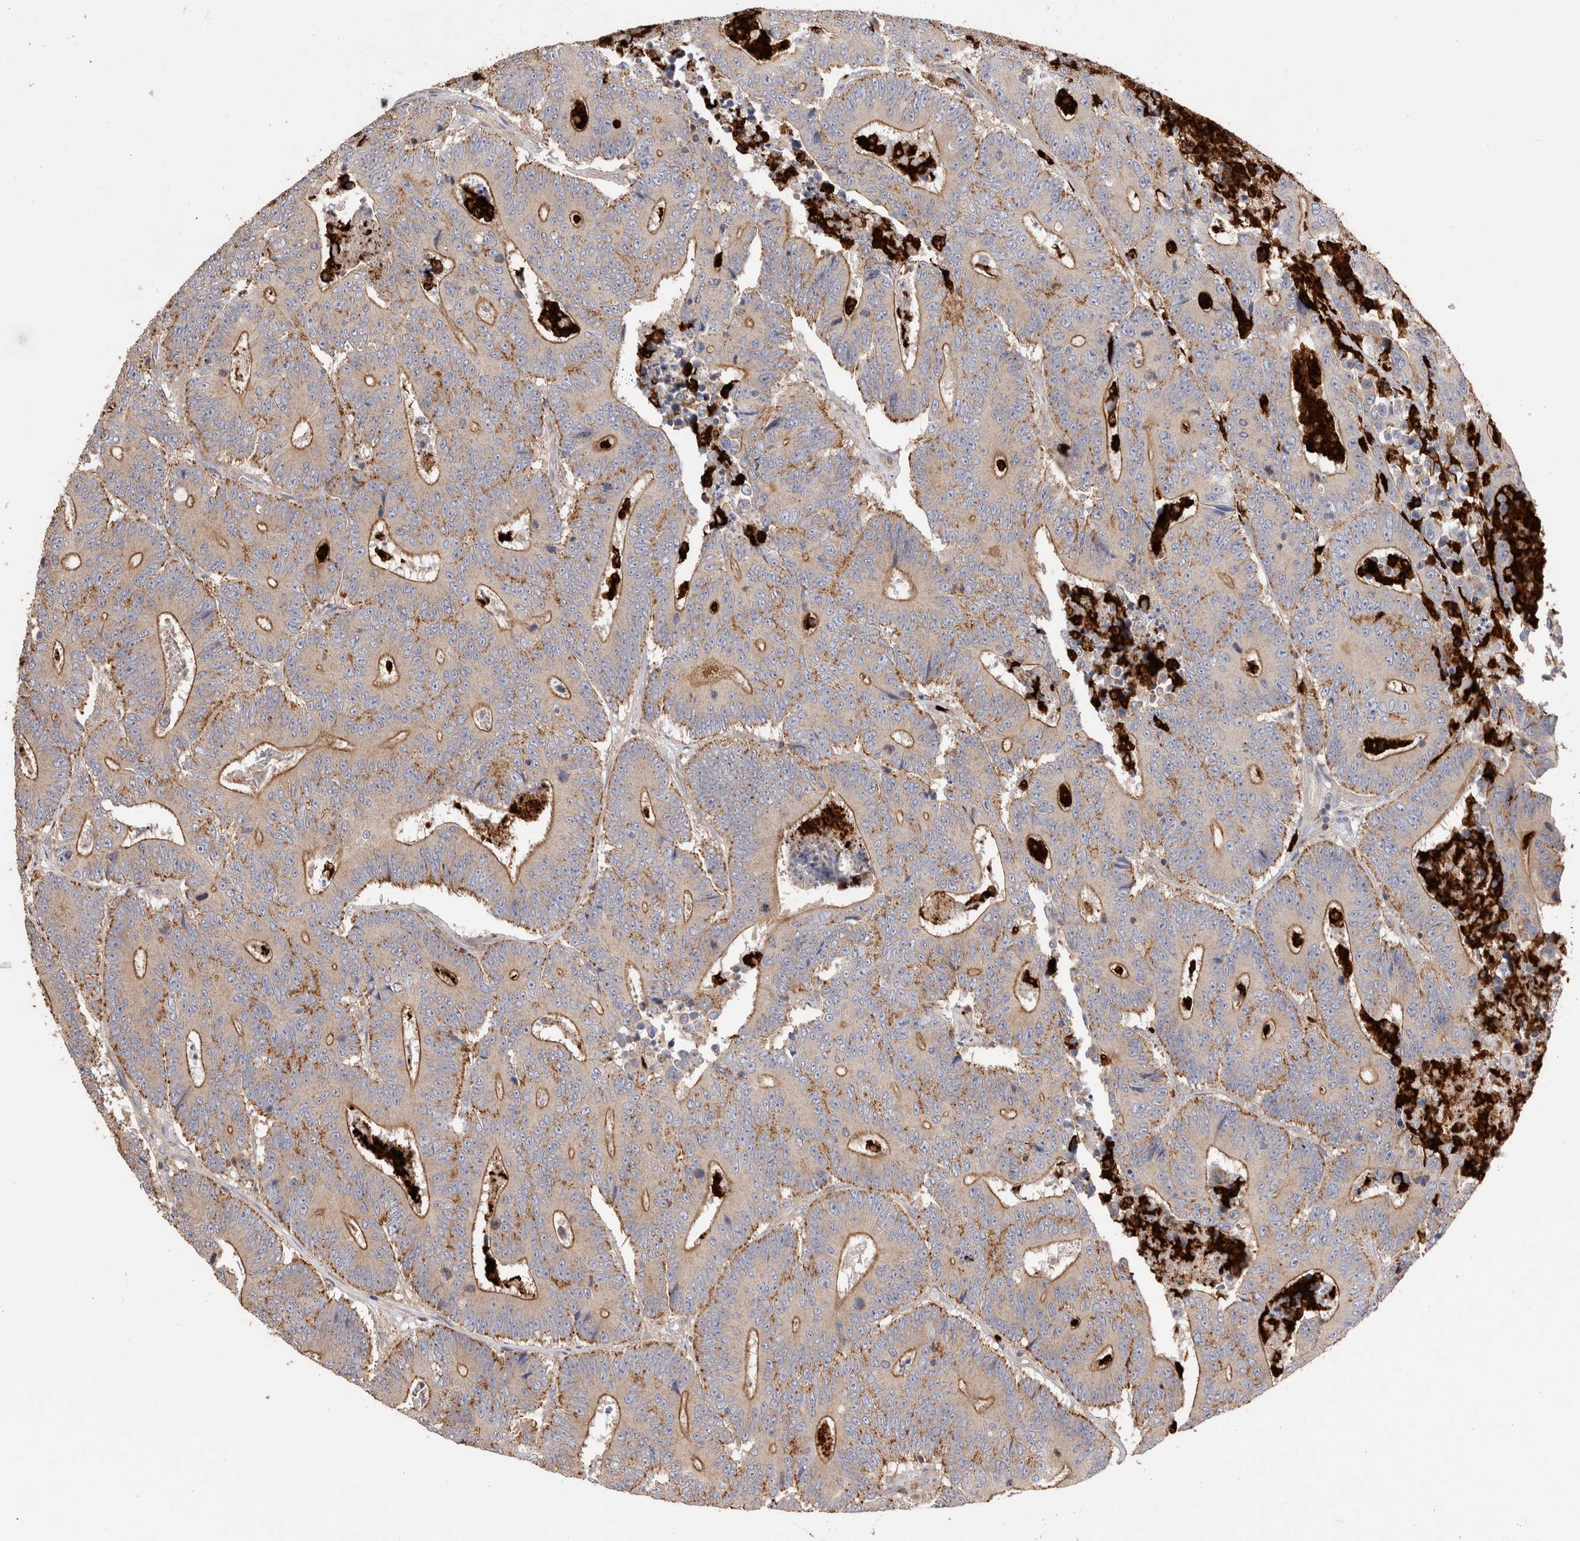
{"staining": {"intensity": "weak", "quantity": "25%-75%", "location": "cytoplasmic/membranous"}, "tissue": "colorectal cancer", "cell_type": "Tumor cells", "image_type": "cancer", "snomed": [{"axis": "morphology", "description": "Adenocarcinoma, NOS"}, {"axis": "topography", "description": "Colon"}], "caption": "Colorectal cancer (adenocarcinoma) tissue demonstrates weak cytoplasmic/membranous staining in about 25%-75% of tumor cells The protein is shown in brown color, while the nuclei are stained blue.", "gene": "NXT2", "patient": {"sex": "male", "age": 83}}